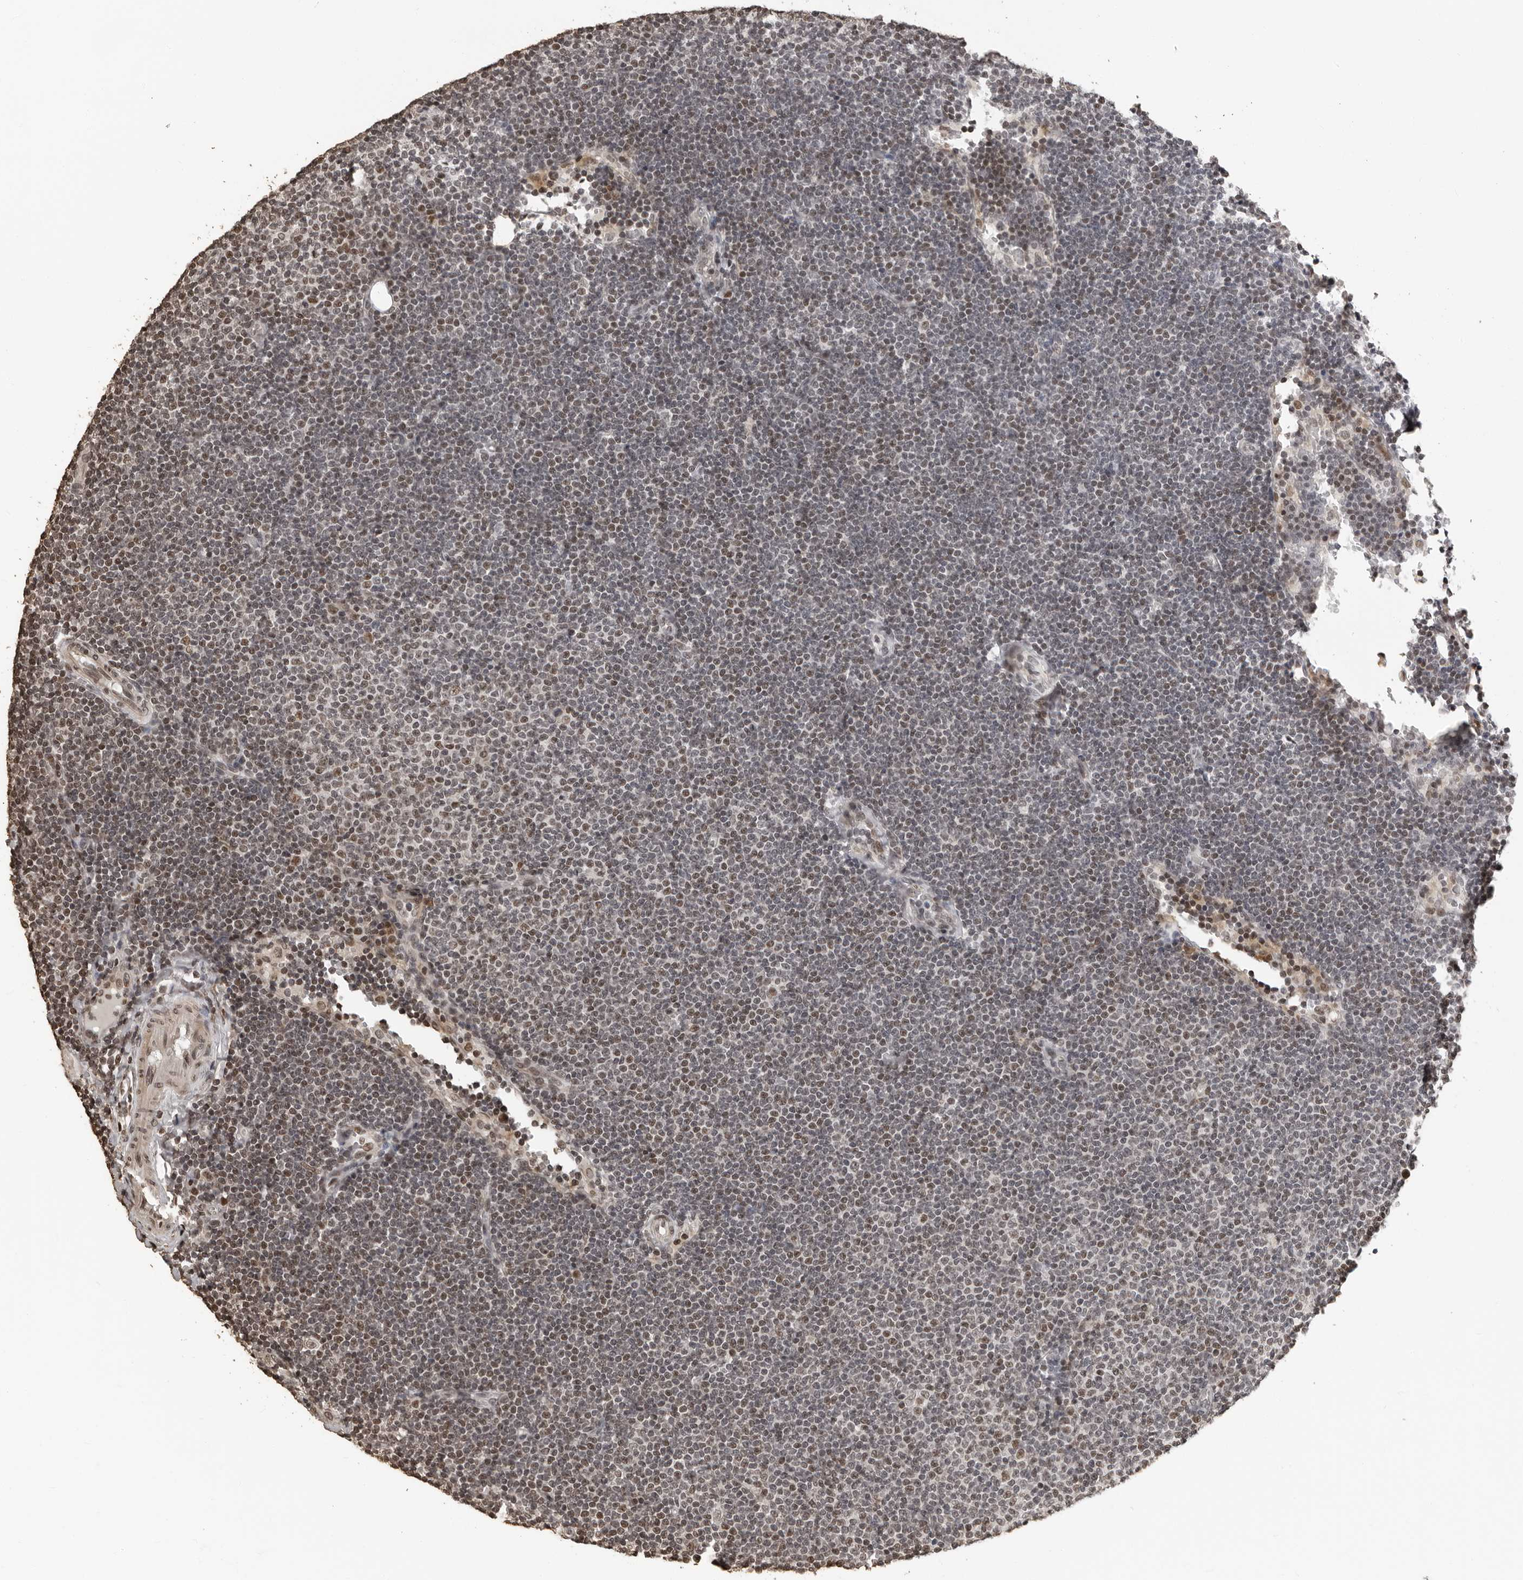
{"staining": {"intensity": "weak", "quantity": "25%-75%", "location": "nuclear"}, "tissue": "lymphoma", "cell_type": "Tumor cells", "image_type": "cancer", "snomed": [{"axis": "morphology", "description": "Malignant lymphoma, non-Hodgkin's type, Low grade"}, {"axis": "topography", "description": "Lymph node"}], "caption": "Lymphoma stained with immunohistochemistry (IHC) displays weak nuclear positivity in approximately 25%-75% of tumor cells.", "gene": "ORC1", "patient": {"sex": "female", "age": 53}}